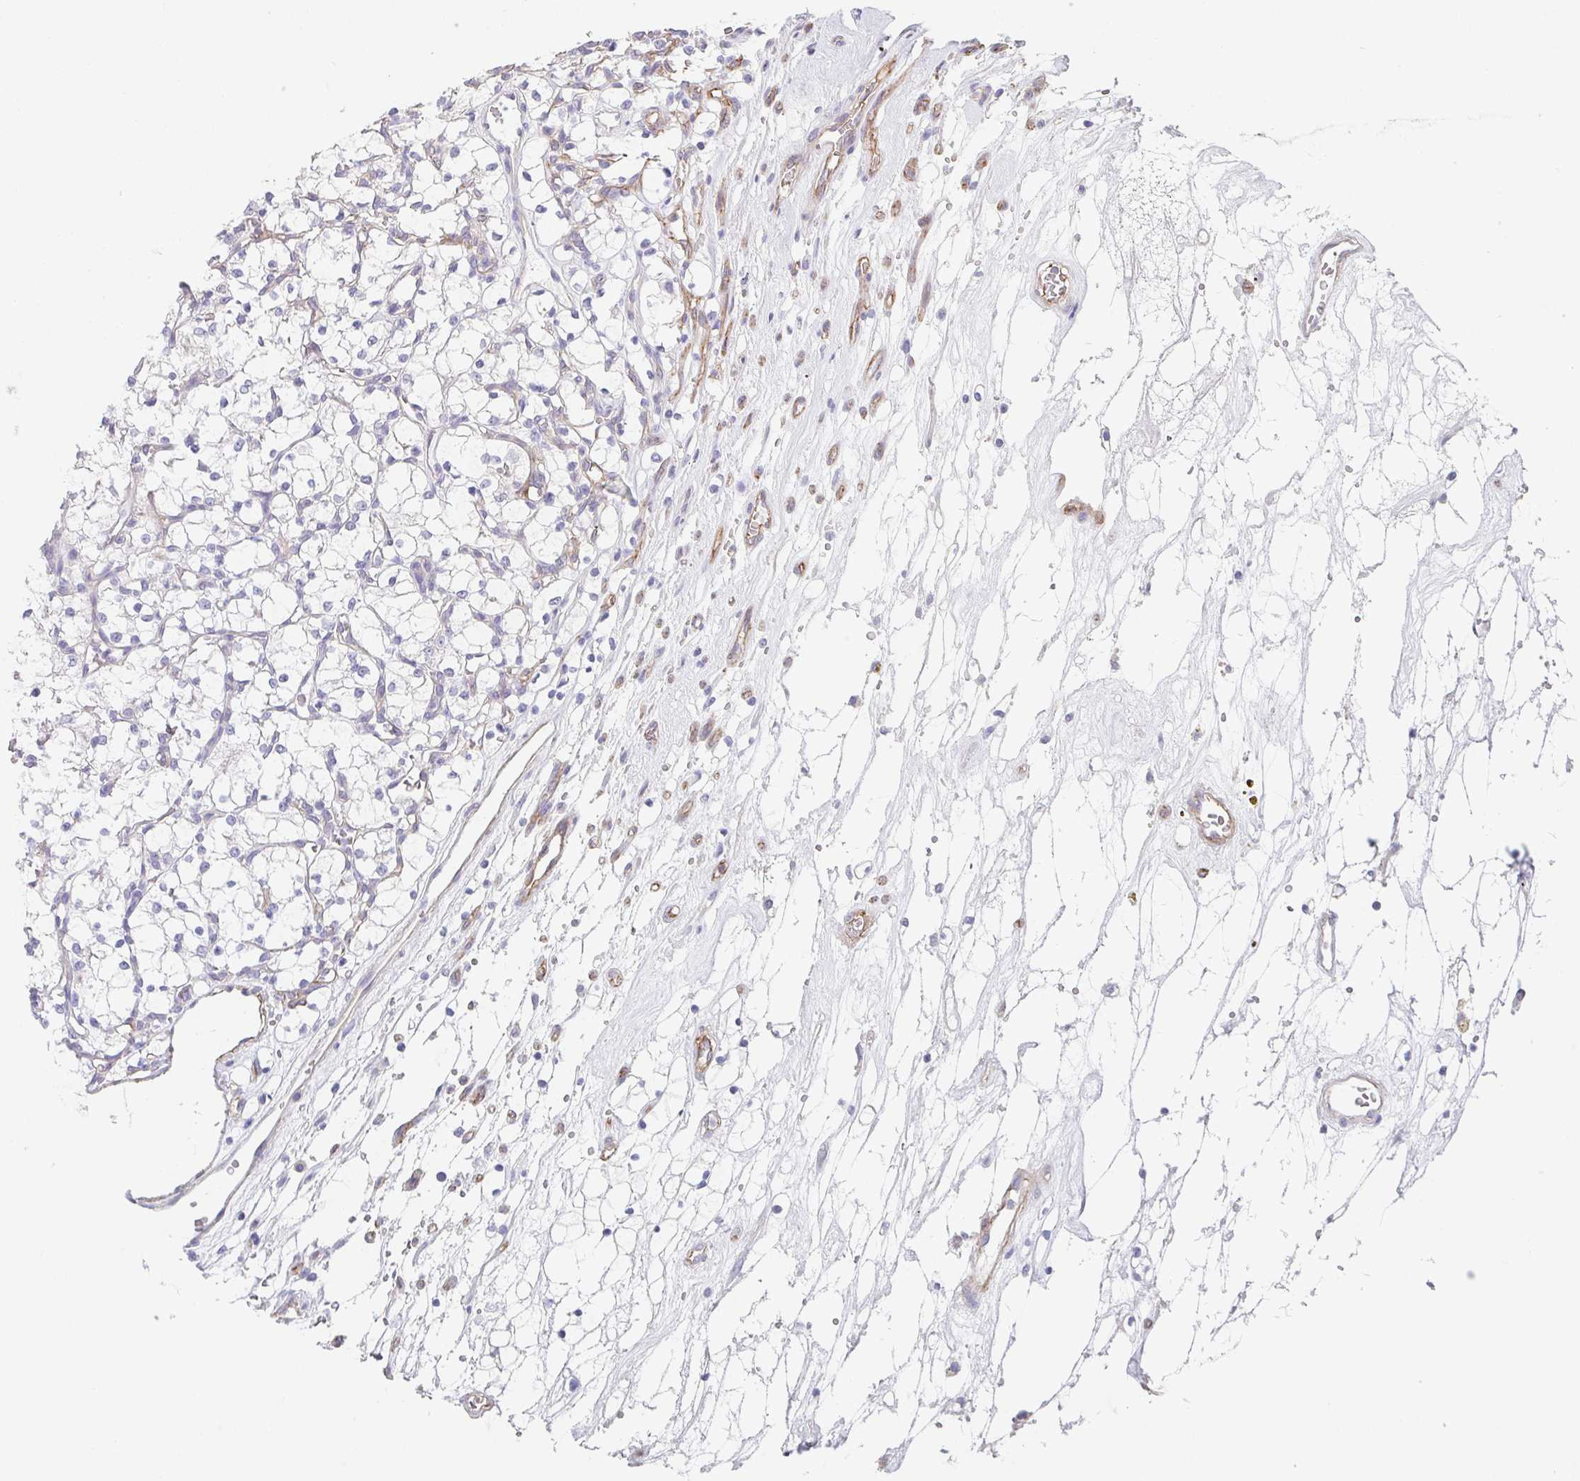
{"staining": {"intensity": "negative", "quantity": "none", "location": "none"}, "tissue": "renal cancer", "cell_type": "Tumor cells", "image_type": "cancer", "snomed": [{"axis": "morphology", "description": "Adenocarcinoma, NOS"}, {"axis": "topography", "description": "Kidney"}], "caption": "Immunohistochemistry image of neoplastic tissue: human renal adenocarcinoma stained with DAB (3,3'-diaminobenzidine) shows no significant protein staining in tumor cells. (DAB immunohistochemistry (IHC) with hematoxylin counter stain).", "gene": "DBN1", "patient": {"sex": "female", "age": 69}}